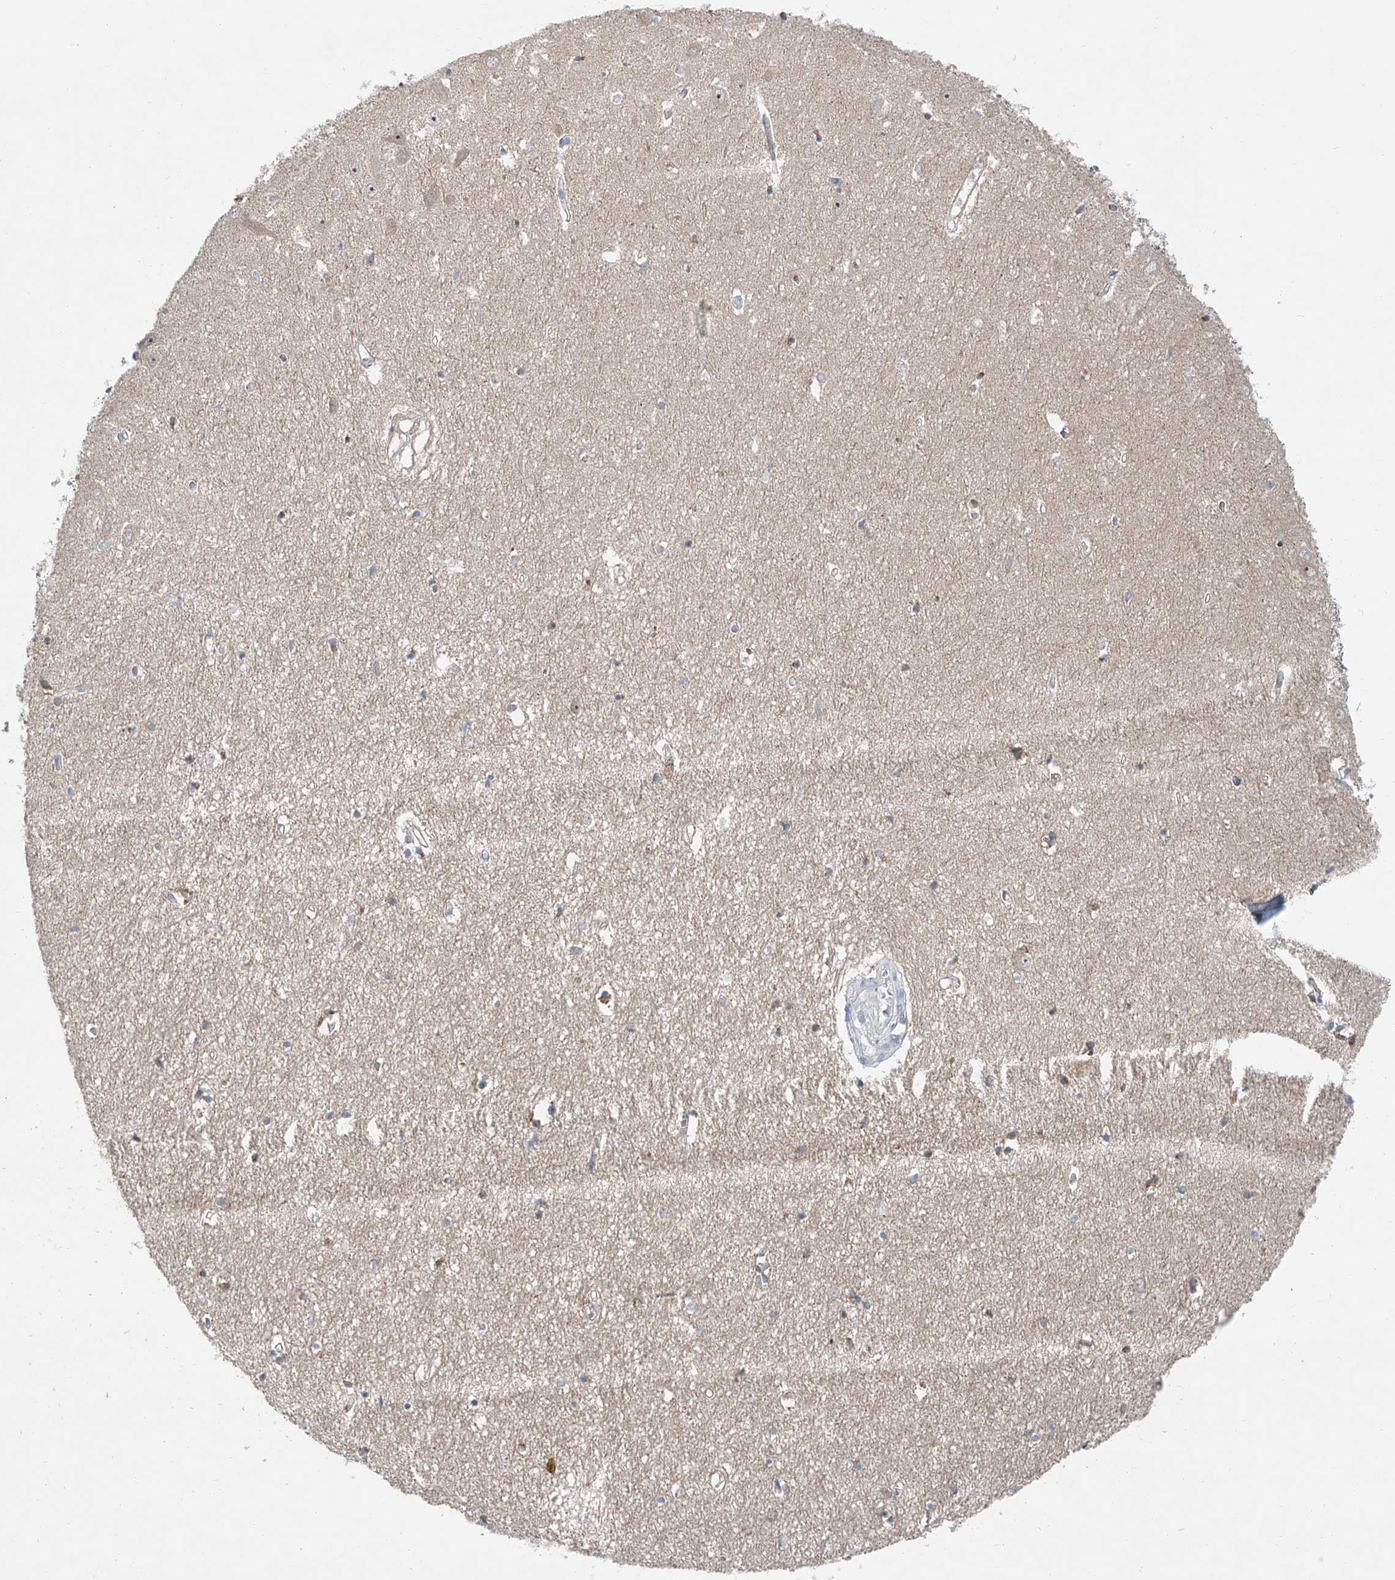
{"staining": {"intensity": "weak", "quantity": "<25%", "location": "cytoplasmic/membranous"}, "tissue": "hippocampus", "cell_type": "Glial cells", "image_type": "normal", "snomed": [{"axis": "morphology", "description": "Normal tissue, NOS"}, {"axis": "topography", "description": "Hippocampus"}], "caption": "DAB immunohistochemical staining of benign hippocampus reveals no significant expression in glial cells.", "gene": "CLDND1", "patient": {"sex": "female", "age": 64}}